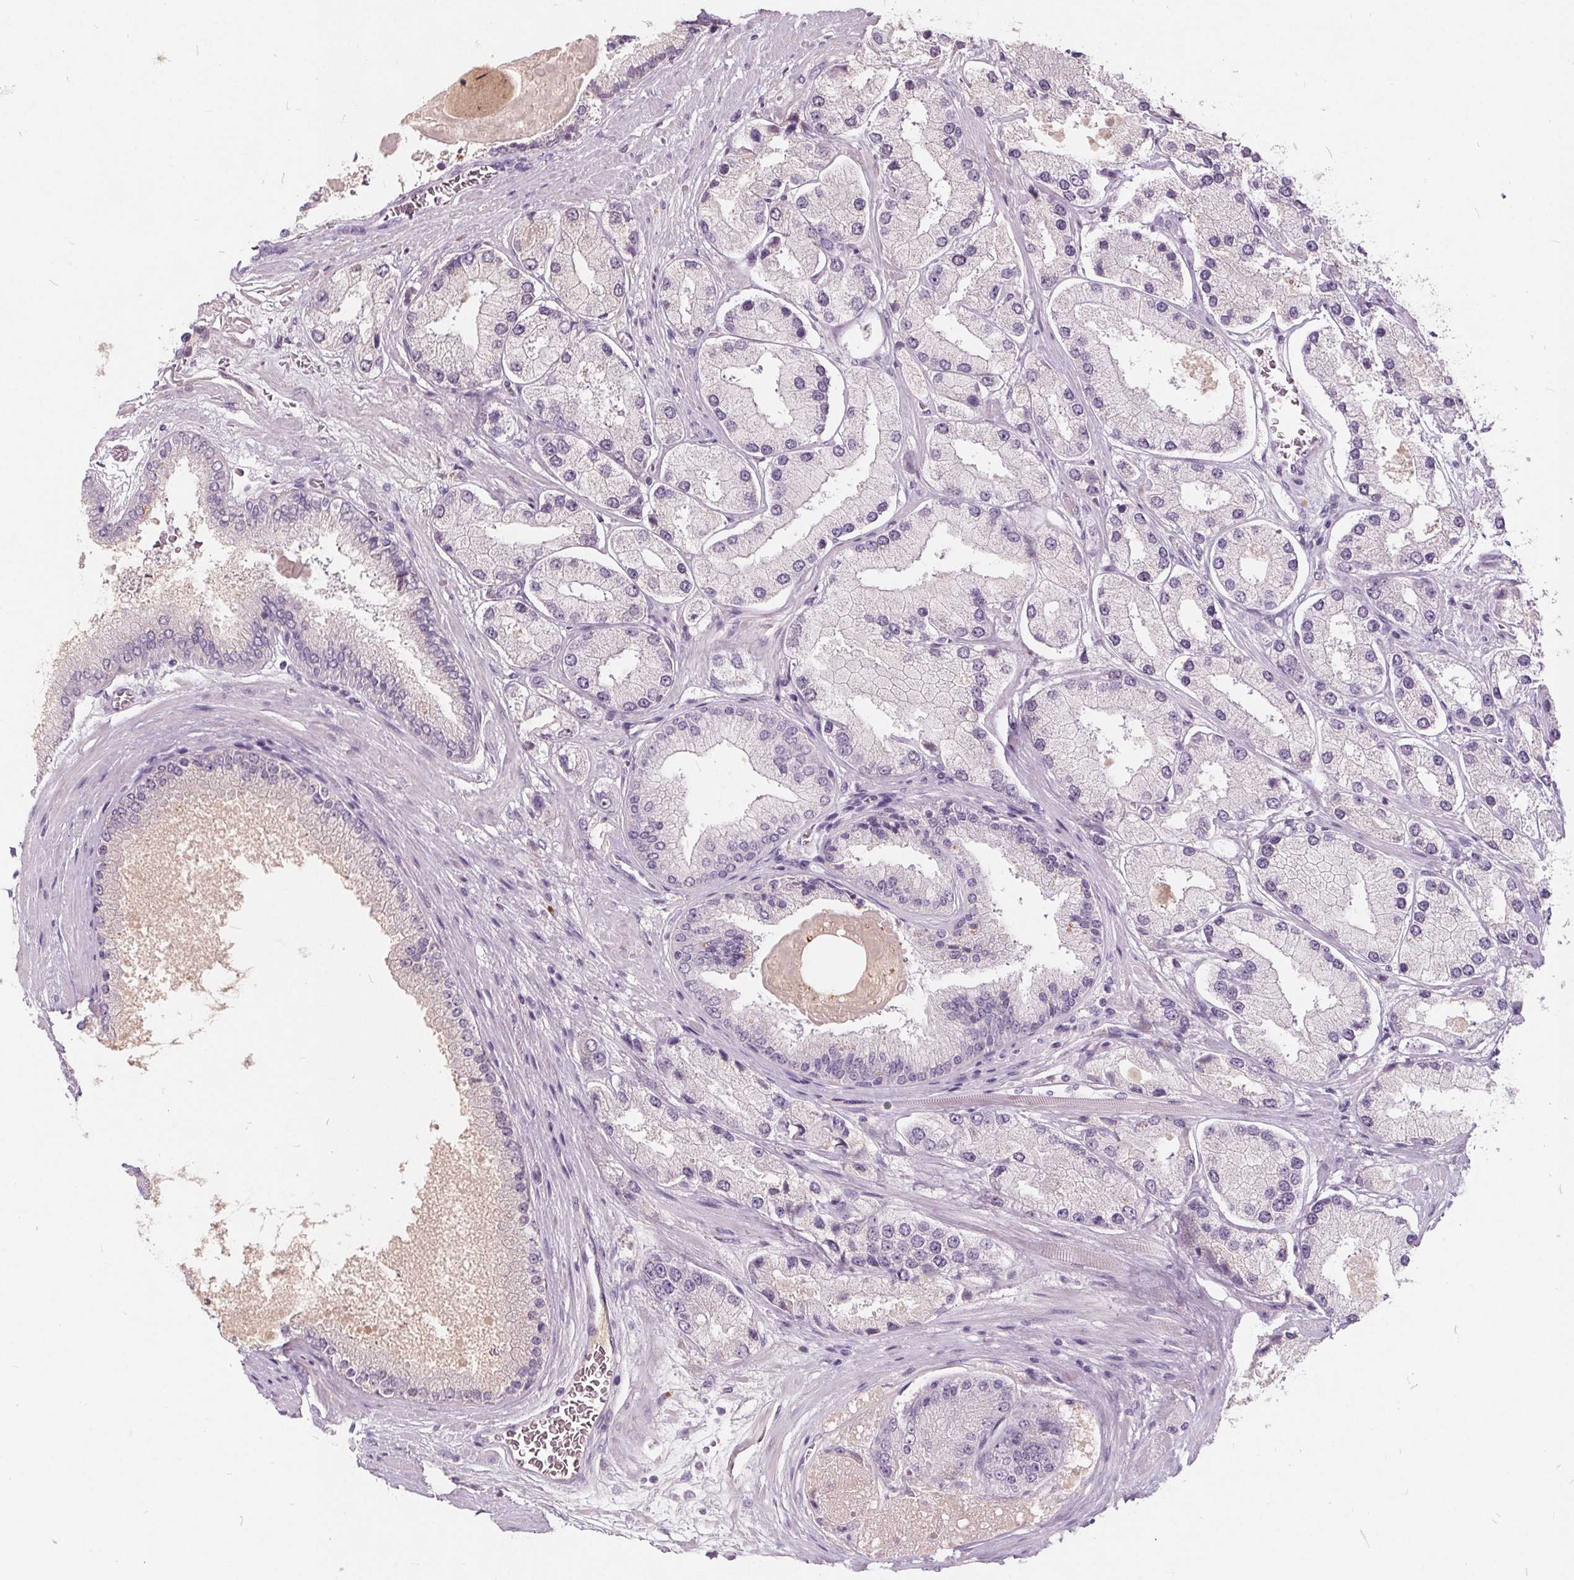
{"staining": {"intensity": "negative", "quantity": "none", "location": "none"}, "tissue": "prostate cancer", "cell_type": "Tumor cells", "image_type": "cancer", "snomed": [{"axis": "morphology", "description": "Adenocarcinoma, High grade"}, {"axis": "topography", "description": "Prostate"}], "caption": "This is an immunohistochemistry histopathology image of prostate cancer. There is no staining in tumor cells.", "gene": "PLA2G2E", "patient": {"sex": "male", "age": 67}}